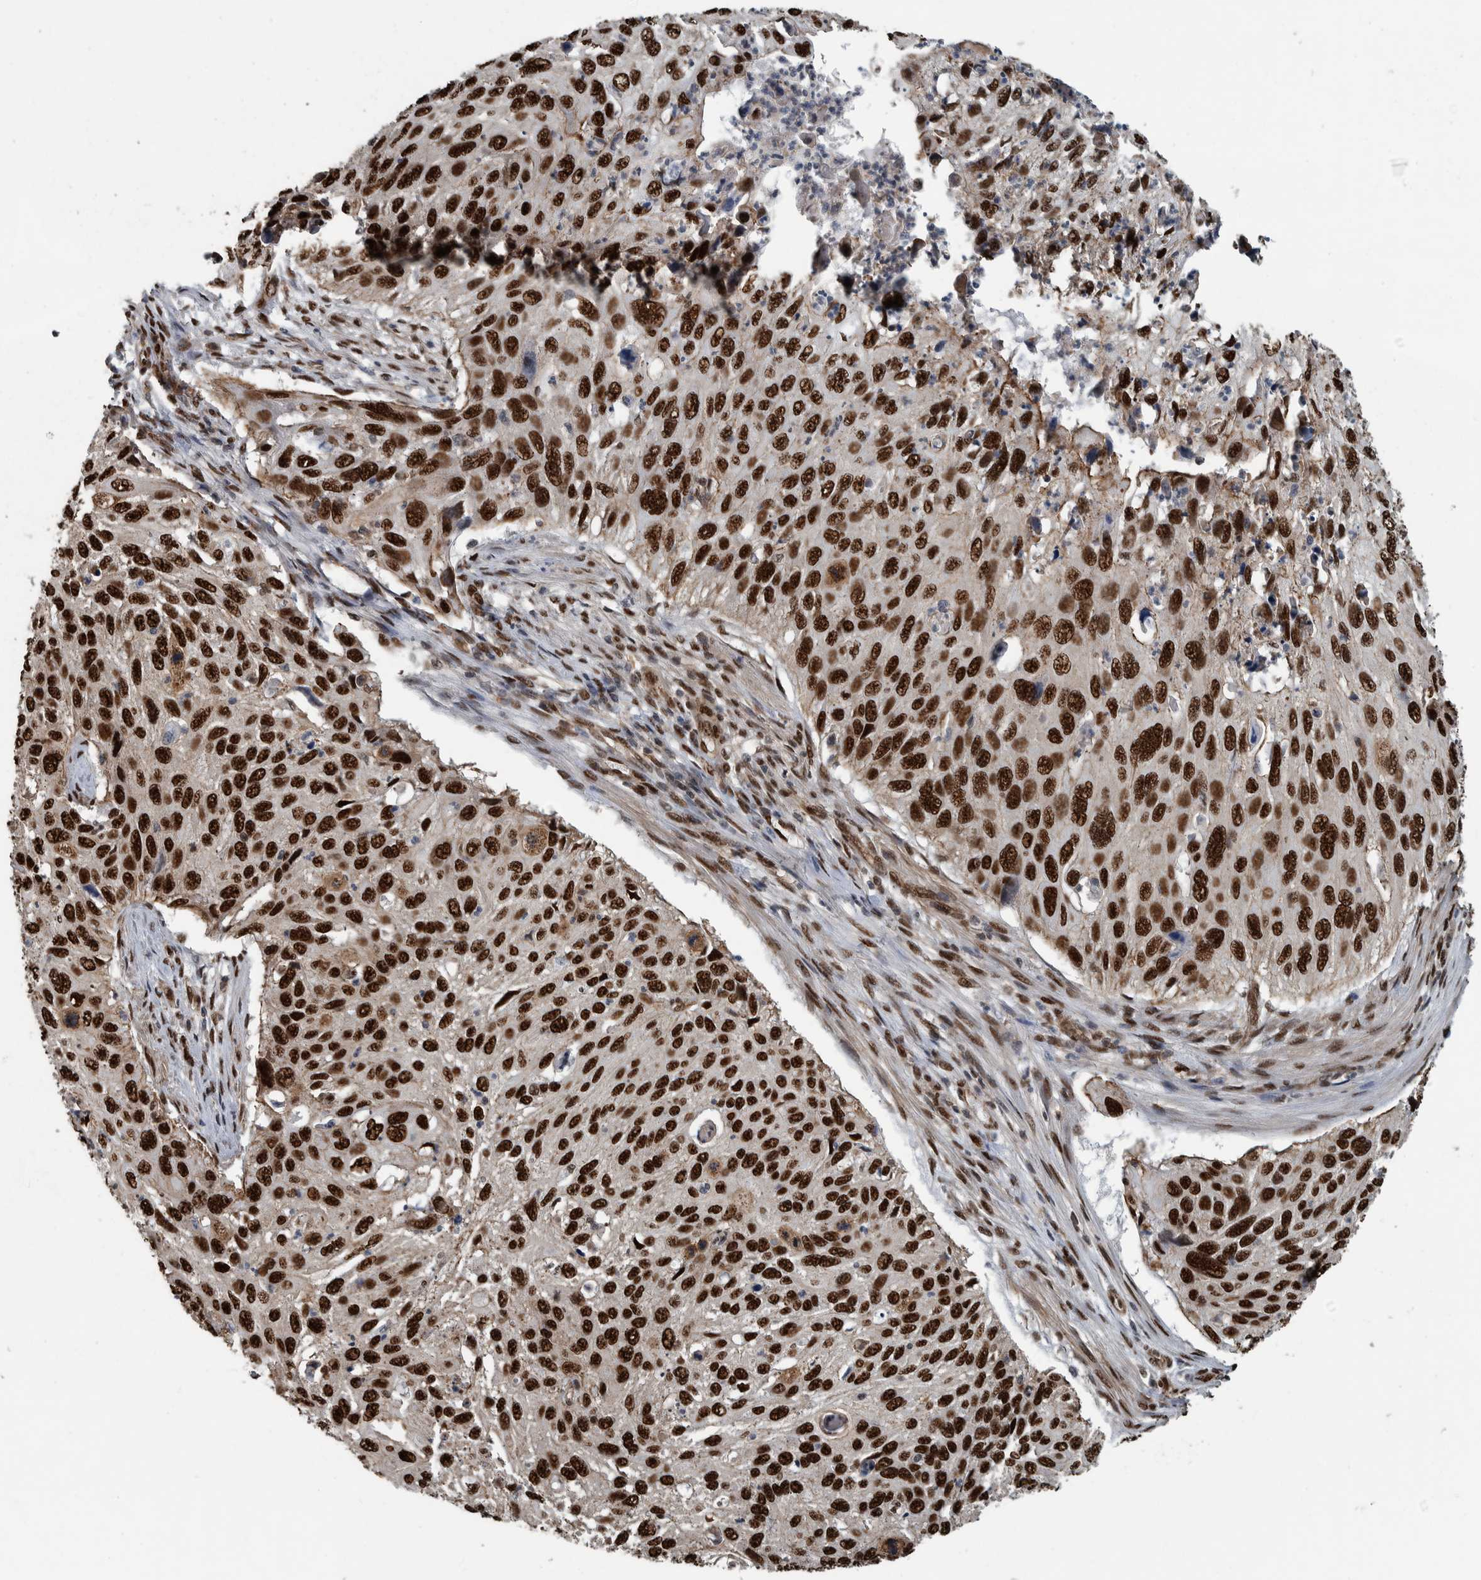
{"staining": {"intensity": "strong", "quantity": ">75%", "location": "nuclear"}, "tissue": "cervical cancer", "cell_type": "Tumor cells", "image_type": "cancer", "snomed": [{"axis": "morphology", "description": "Squamous cell carcinoma, NOS"}, {"axis": "topography", "description": "Cervix"}], "caption": "This is an image of immunohistochemistry staining of cervical cancer, which shows strong staining in the nuclear of tumor cells.", "gene": "FAM135B", "patient": {"sex": "female", "age": 70}}